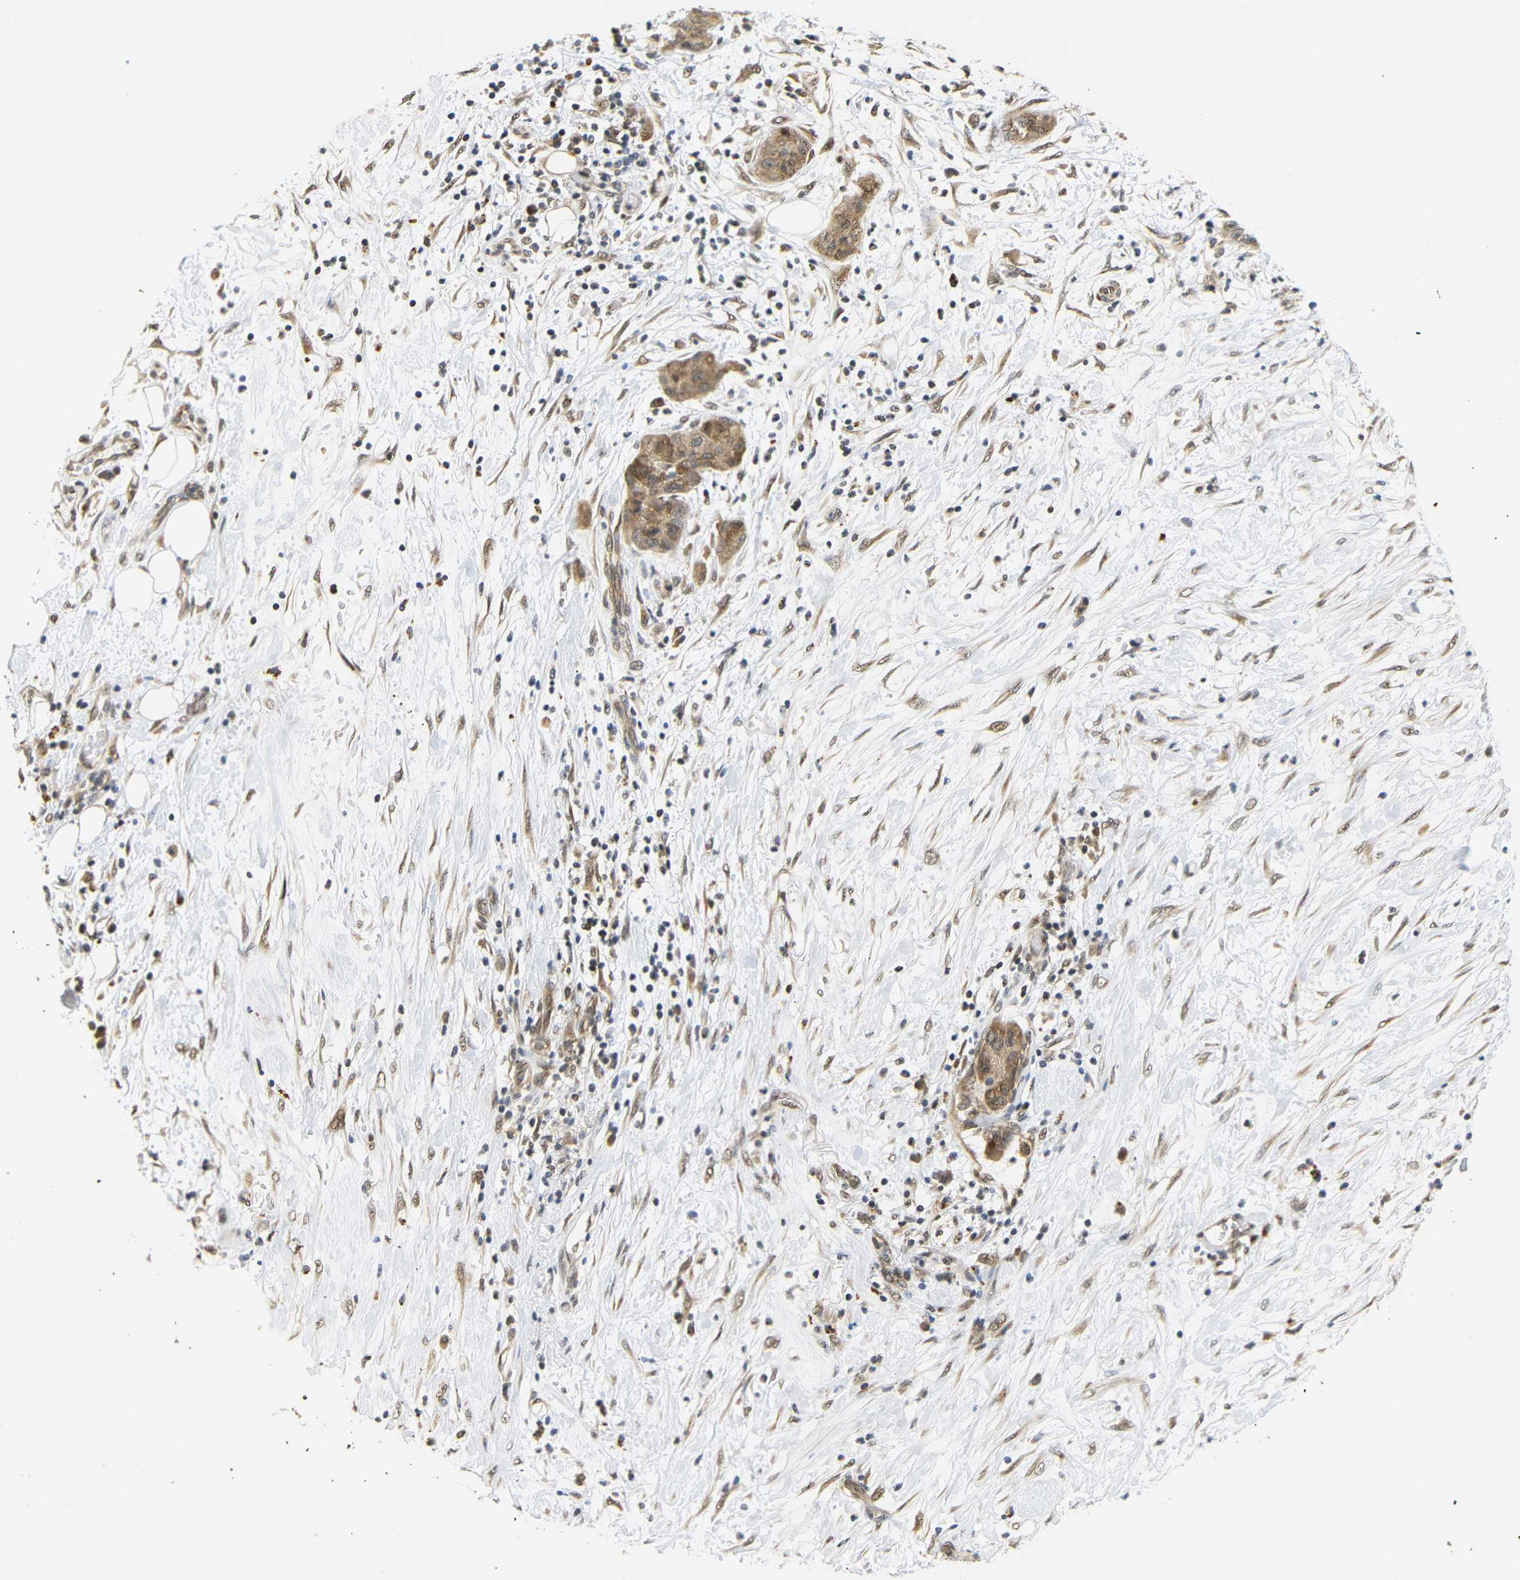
{"staining": {"intensity": "moderate", "quantity": ">75%", "location": "cytoplasmic/membranous,nuclear"}, "tissue": "pancreatic cancer", "cell_type": "Tumor cells", "image_type": "cancer", "snomed": [{"axis": "morphology", "description": "Adenocarcinoma, NOS"}, {"axis": "topography", "description": "Pancreas"}], "caption": "Immunohistochemistry (IHC) photomicrograph of adenocarcinoma (pancreatic) stained for a protein (brown), which shows medium levels of moderate cytoplasmic/membranous and nuclear expression in about >75% of tumor cells.", "gene": "GJA5", "patient": {"sex": "female", "age": 78}}